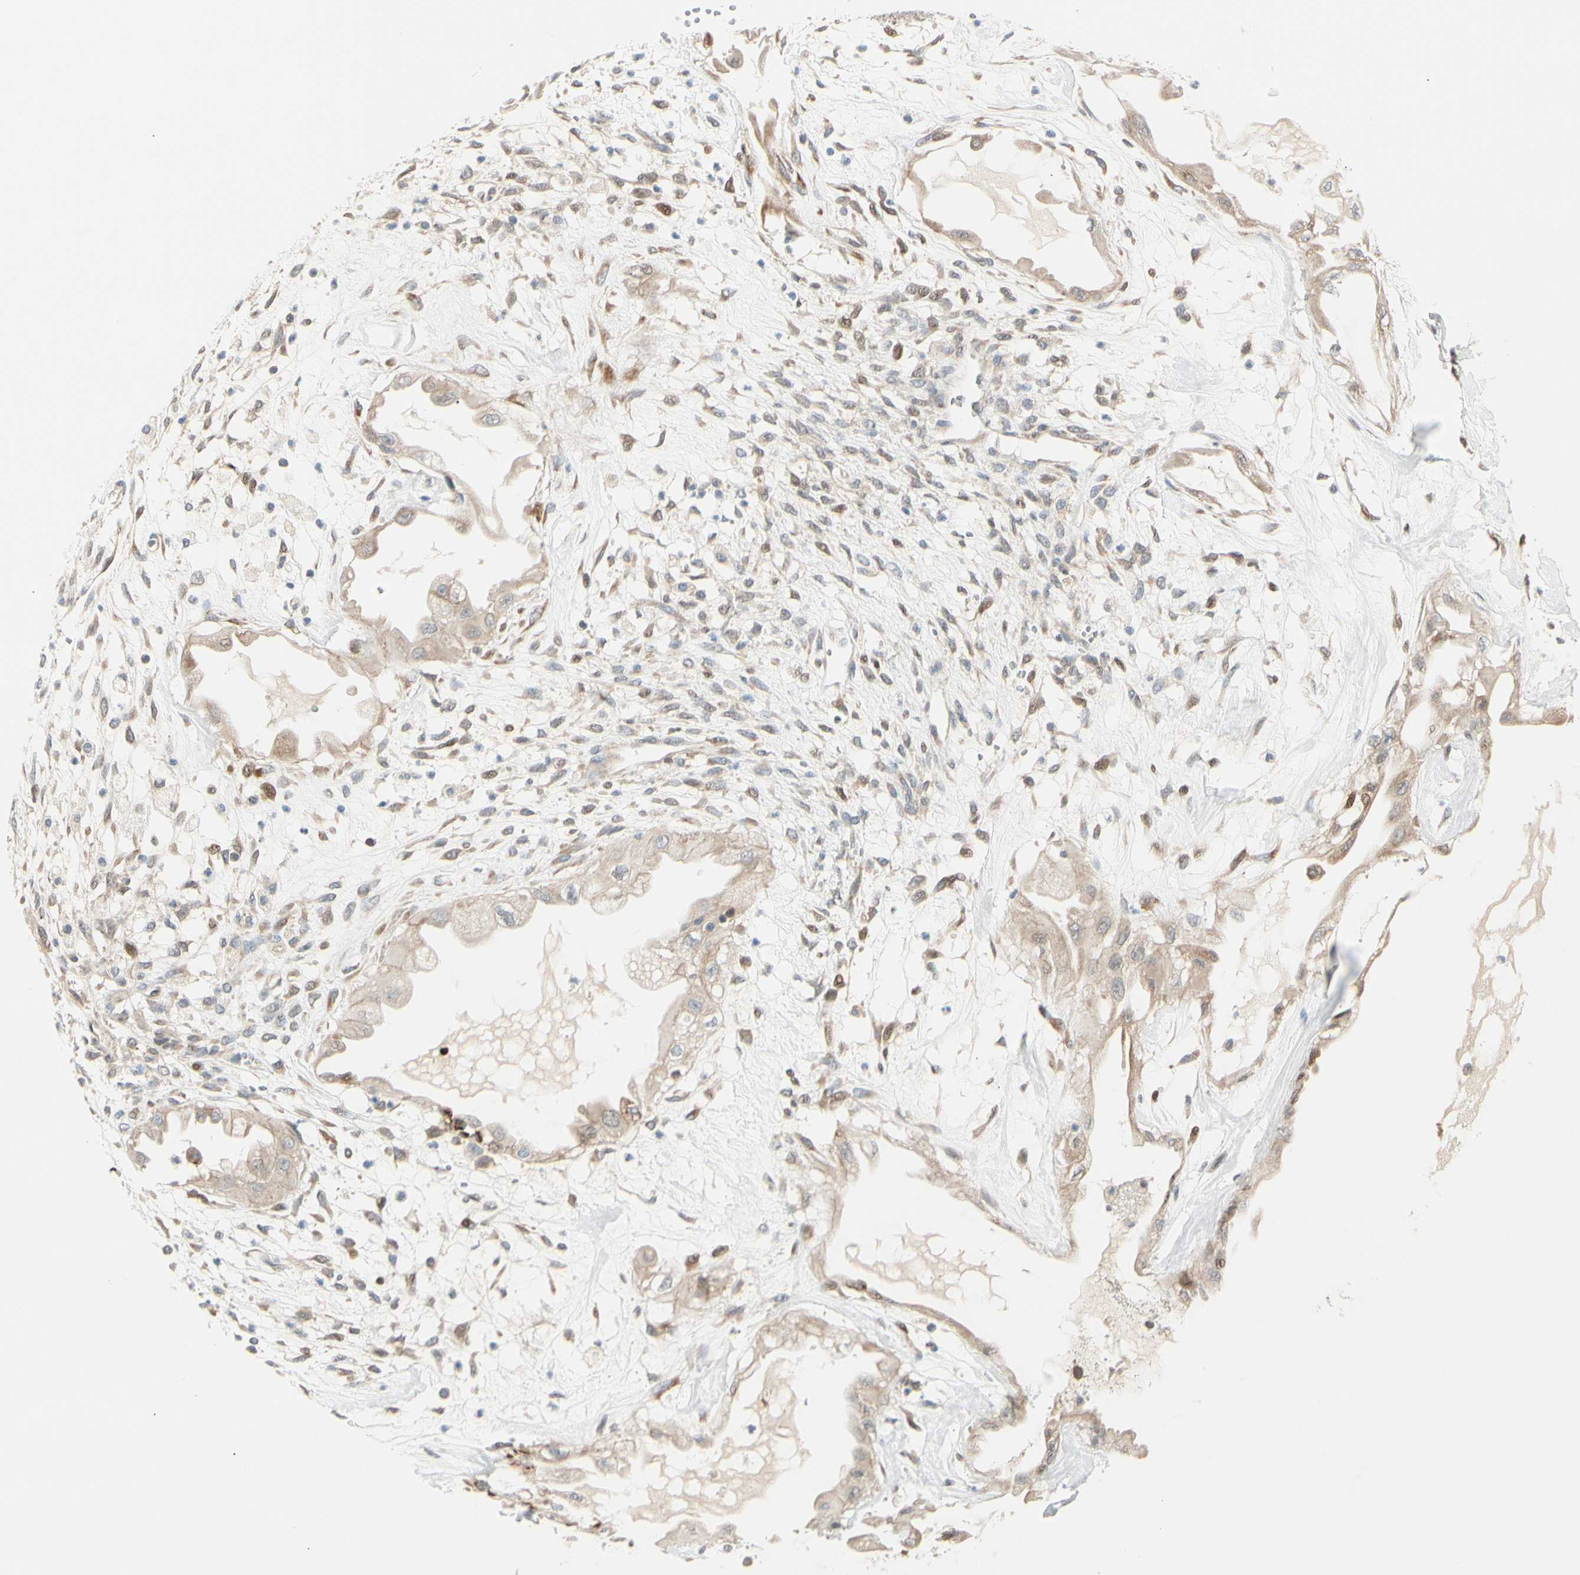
{"staining": {"intensity": "weak", "quantity": ">75%", "location": "cytoplasmic/membranous"}, "tissue": "ovarian cancer", "cell_type": "Tumor cells", "image_type": "cancer", "snomed": [{"axis": "morphology", "description": "Carcinoma, NOS"}, {"axis": "morphology", "description": "Carcinoma, endometroid"}, {"axis": "topography", "description": "Ovary"}], "caption": "Human ovarian cancer (carcinoma) stained with a protein marker shows weak staining in tumor cells.", "gene": "PTTG1", "patient": {"sex": "female", "age": 50}}